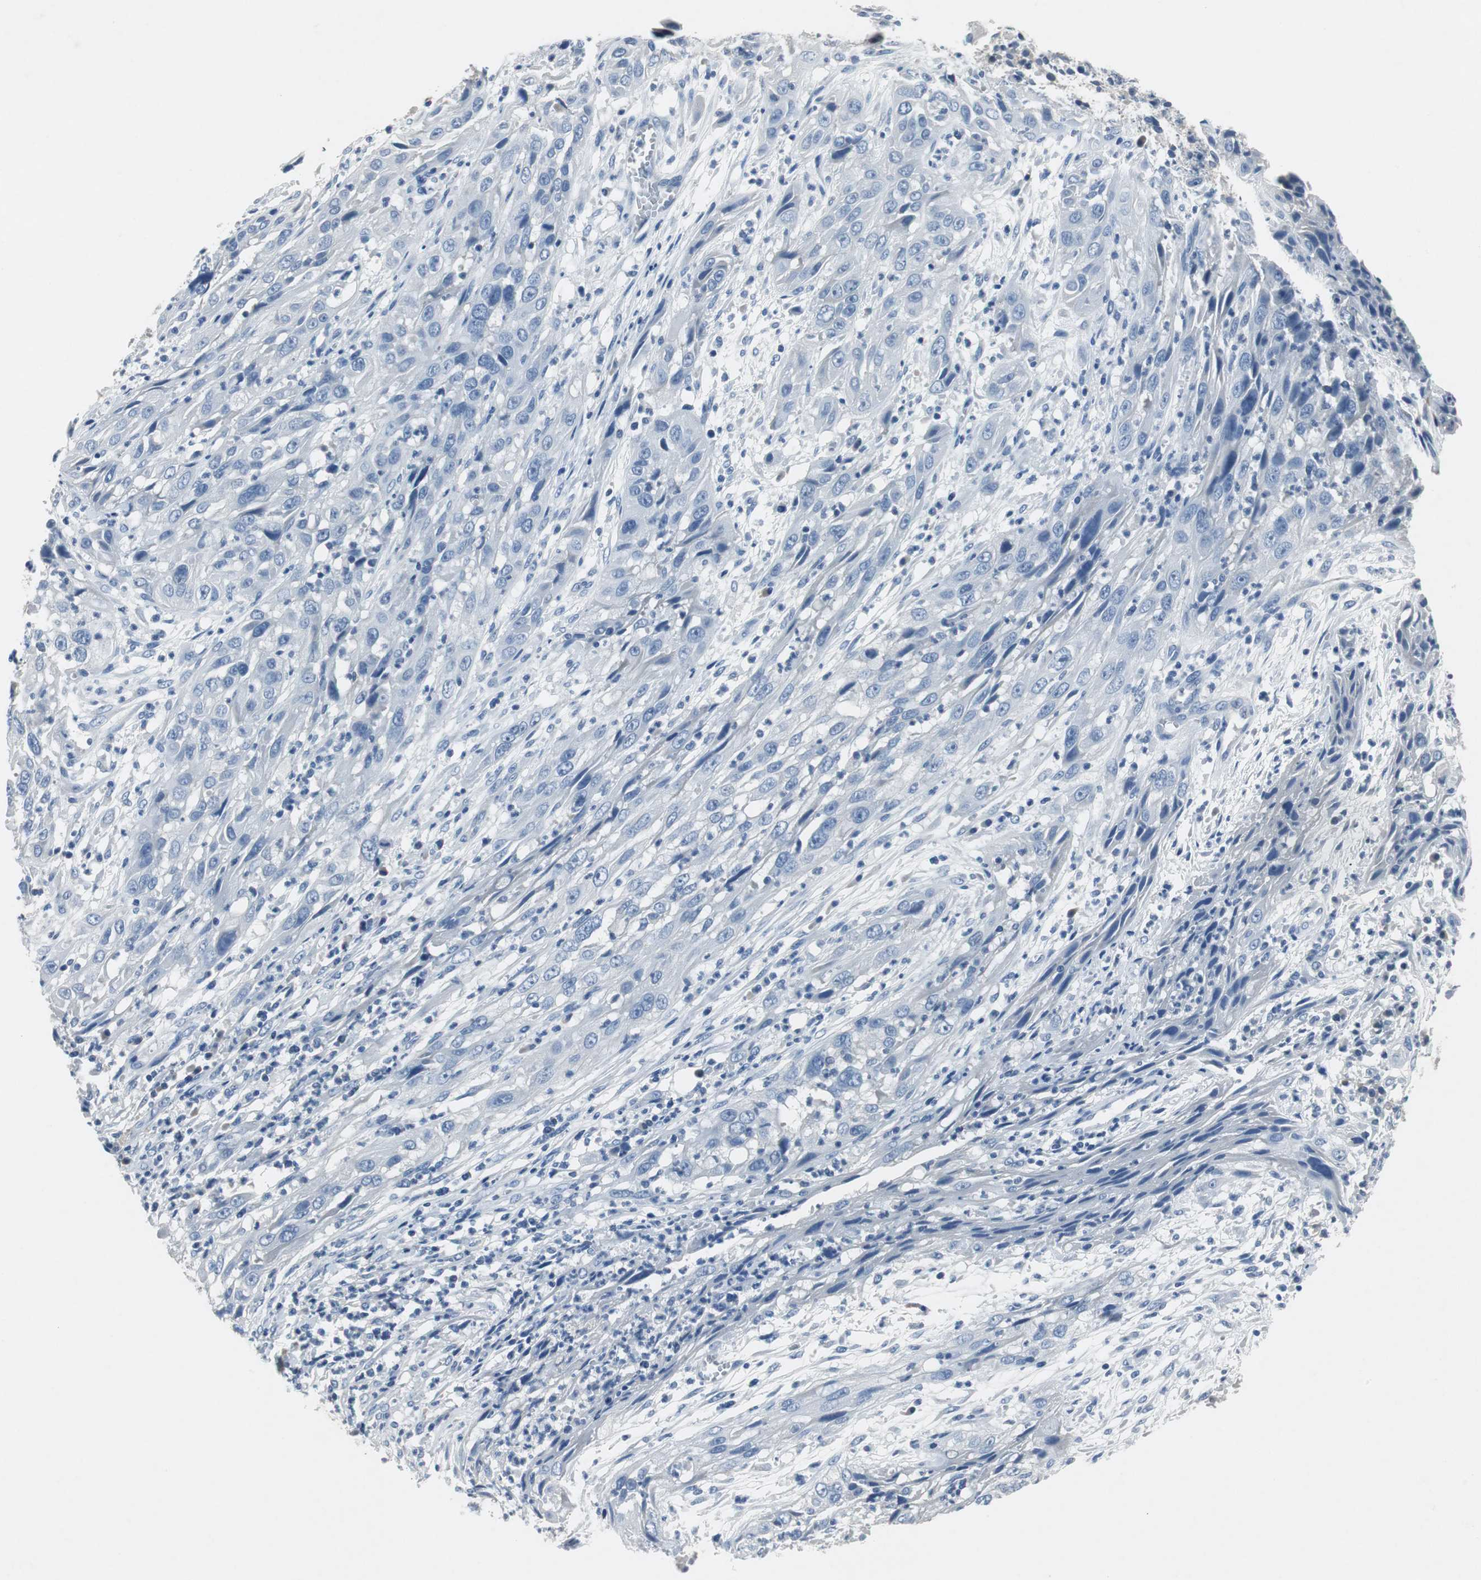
{"staining": {"intensity": "negative", "quantity": "none", "location": "none"}, "tissue": "cervical cancer", "cell_type": "Tumor cells", "image_type": "cancer", "snomed": [{"axis": "morphology", "description": "Squamous cell carcinoma, NOS"}, {"axis": "topography", "description": "Cervix"}], "caption": "This is an immunohistochemistry photomicrograph of squamous cell carcinoma (cervical). There is no expression in tumor cells.", "gene": "LRP2", "patient": {"sex": "female", "age": 32}}